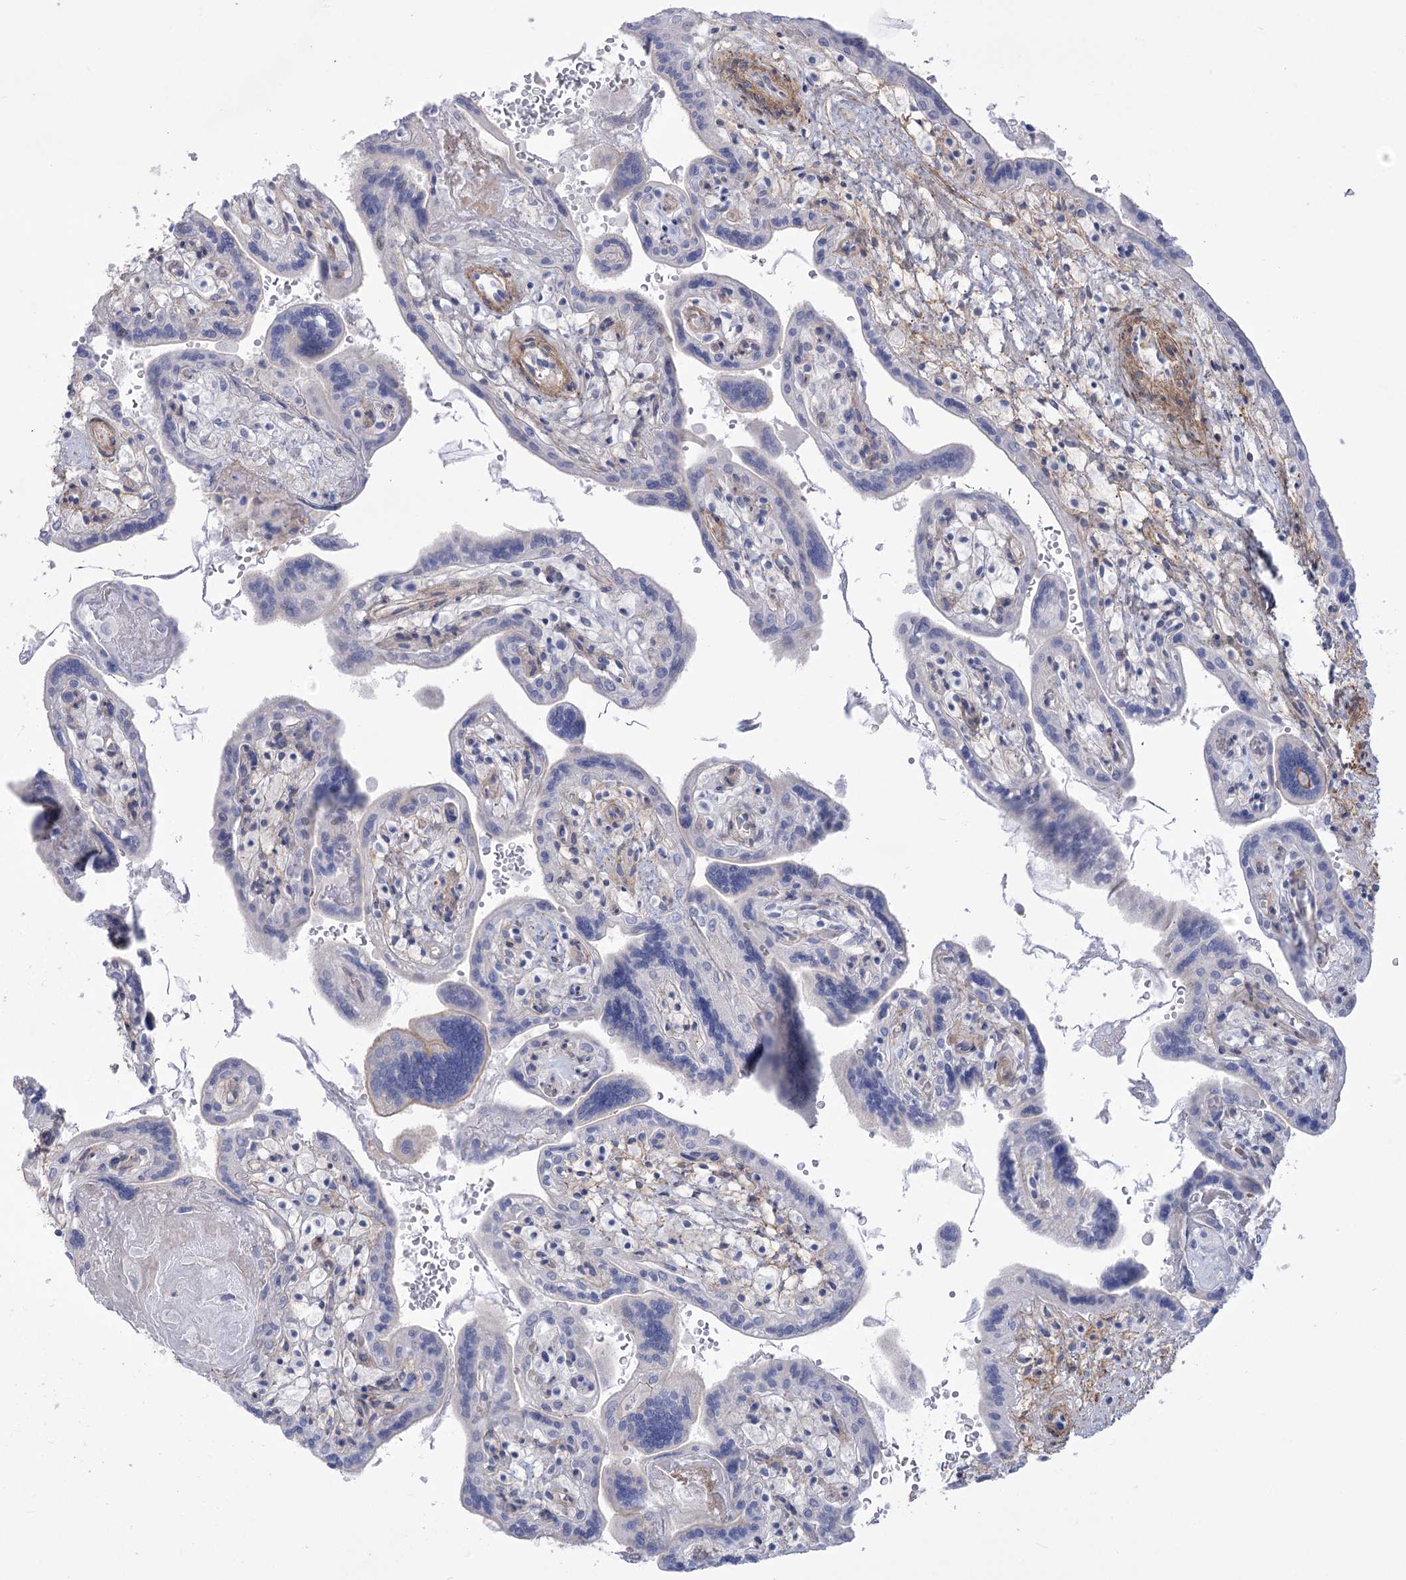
{"staining": {"intensity": "negative", "quantity": "none", "location": "none"}, "tissue": "placenta", "cell_type": "Trophoblastic cells", "image_type": "normal", "snomed": [{"axis": "morphology", "description": "Normal tissue, NOS"}, {"axis": "topography", "description": "Placenta"}], "caption": "This histopathology image is of benign placenta stained with immunohistochemistry to label a protein in brown with the nuclei are counter-stained blue. There is no staining in trophoblastic cells.", "gene": "ANKRD23", "patient": {"sex": "female", "age": 37}}